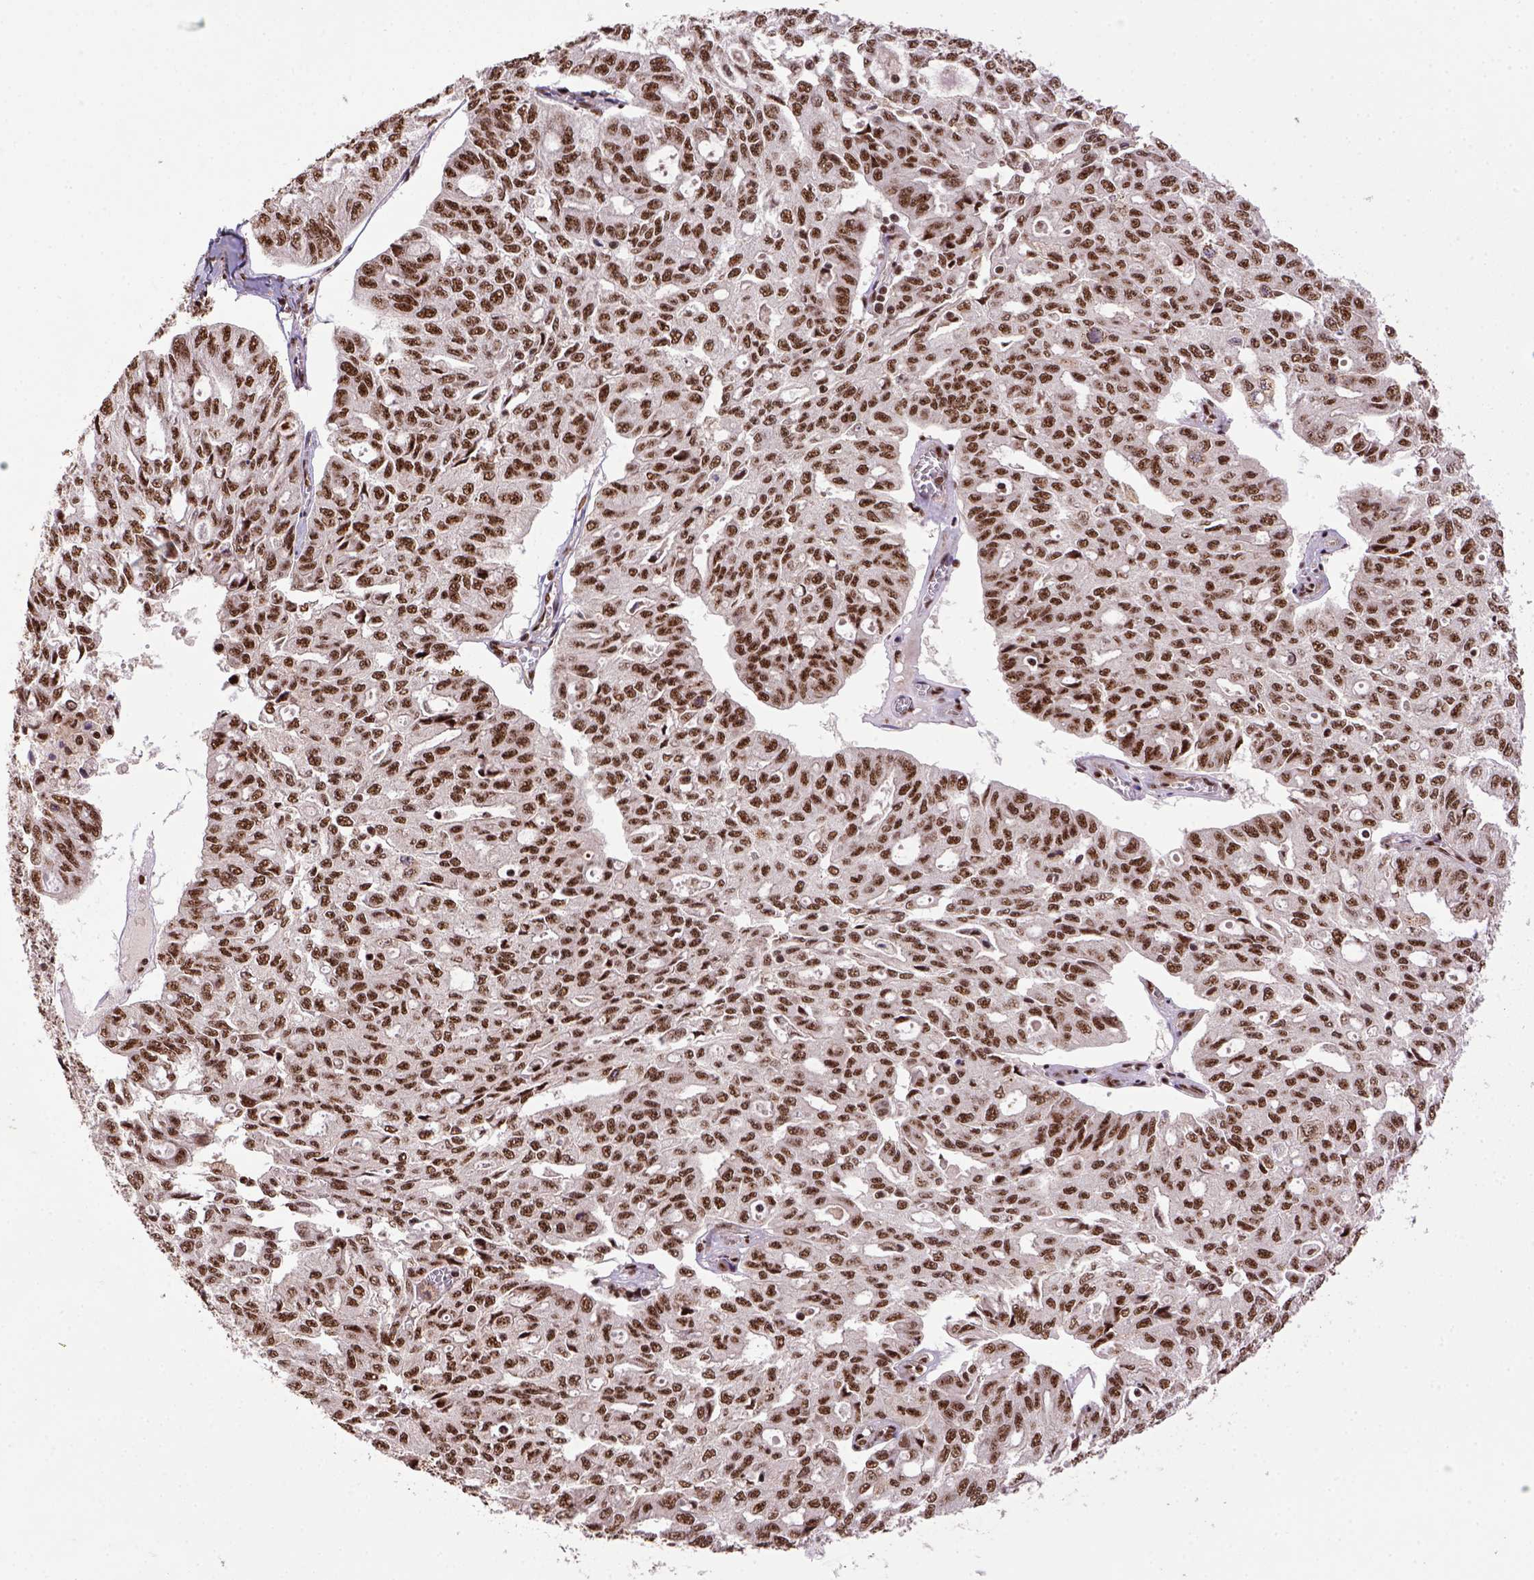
{"staining": {"intensity": "moderate", "quantity": ">75%", "location": "nuclear"}, "tissue": "ovarian cancer", "cell_type": "Tumor cells", "image_type": "cancer", "snomed": [{"axis": "morphology", "description": "Carcinoma, endometroid"}, {"axis": "topography", "description": "Ovary"}], "caption": "Ovarian endometroid carcinoma stained for a protein exhibits moderate nuclear positivity in tumor cells.", "gene": "PPIG", "patient": {"sex": "female", "age": 65}}